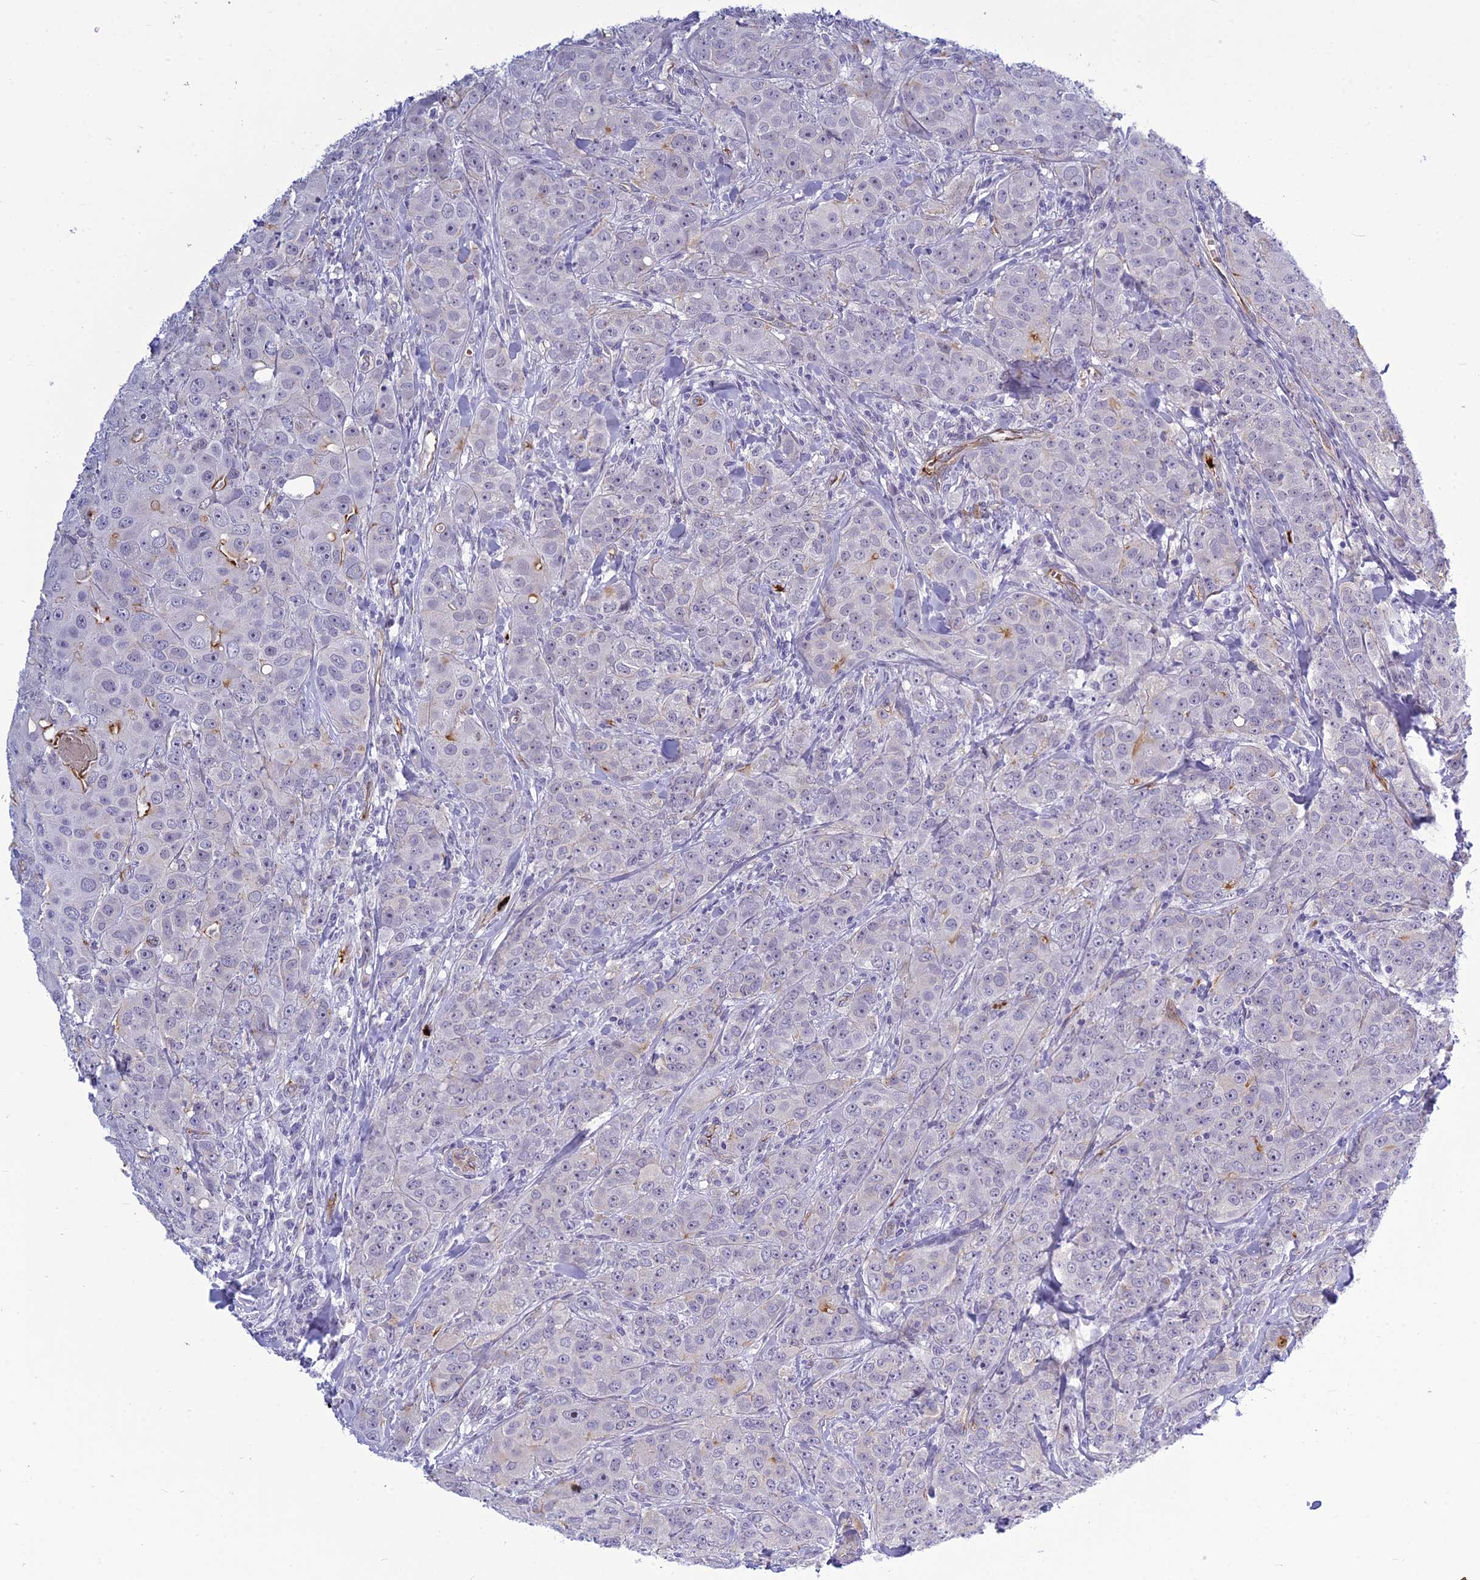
{"staining": {"intensity": "negative", "quantity": "none", "location": "none"}, "tissue": "breast cancer", "cell_type": "Tumor cells", "image_type": "cancer", "snomed": [{"axis": "morphology", "description": "Duct carcinoma"}, {"axis": "topography", "description": "Breast"}], "caption": "High magnification brightfield microscopy of breast invasive ductal carcinoma stained with DAB (brown) and counterstained with hematoxylin (blue): tumor cells show no significant positivity.", "gene": "CLEC11A", "patient": {"sex": "female", "age": 43}}